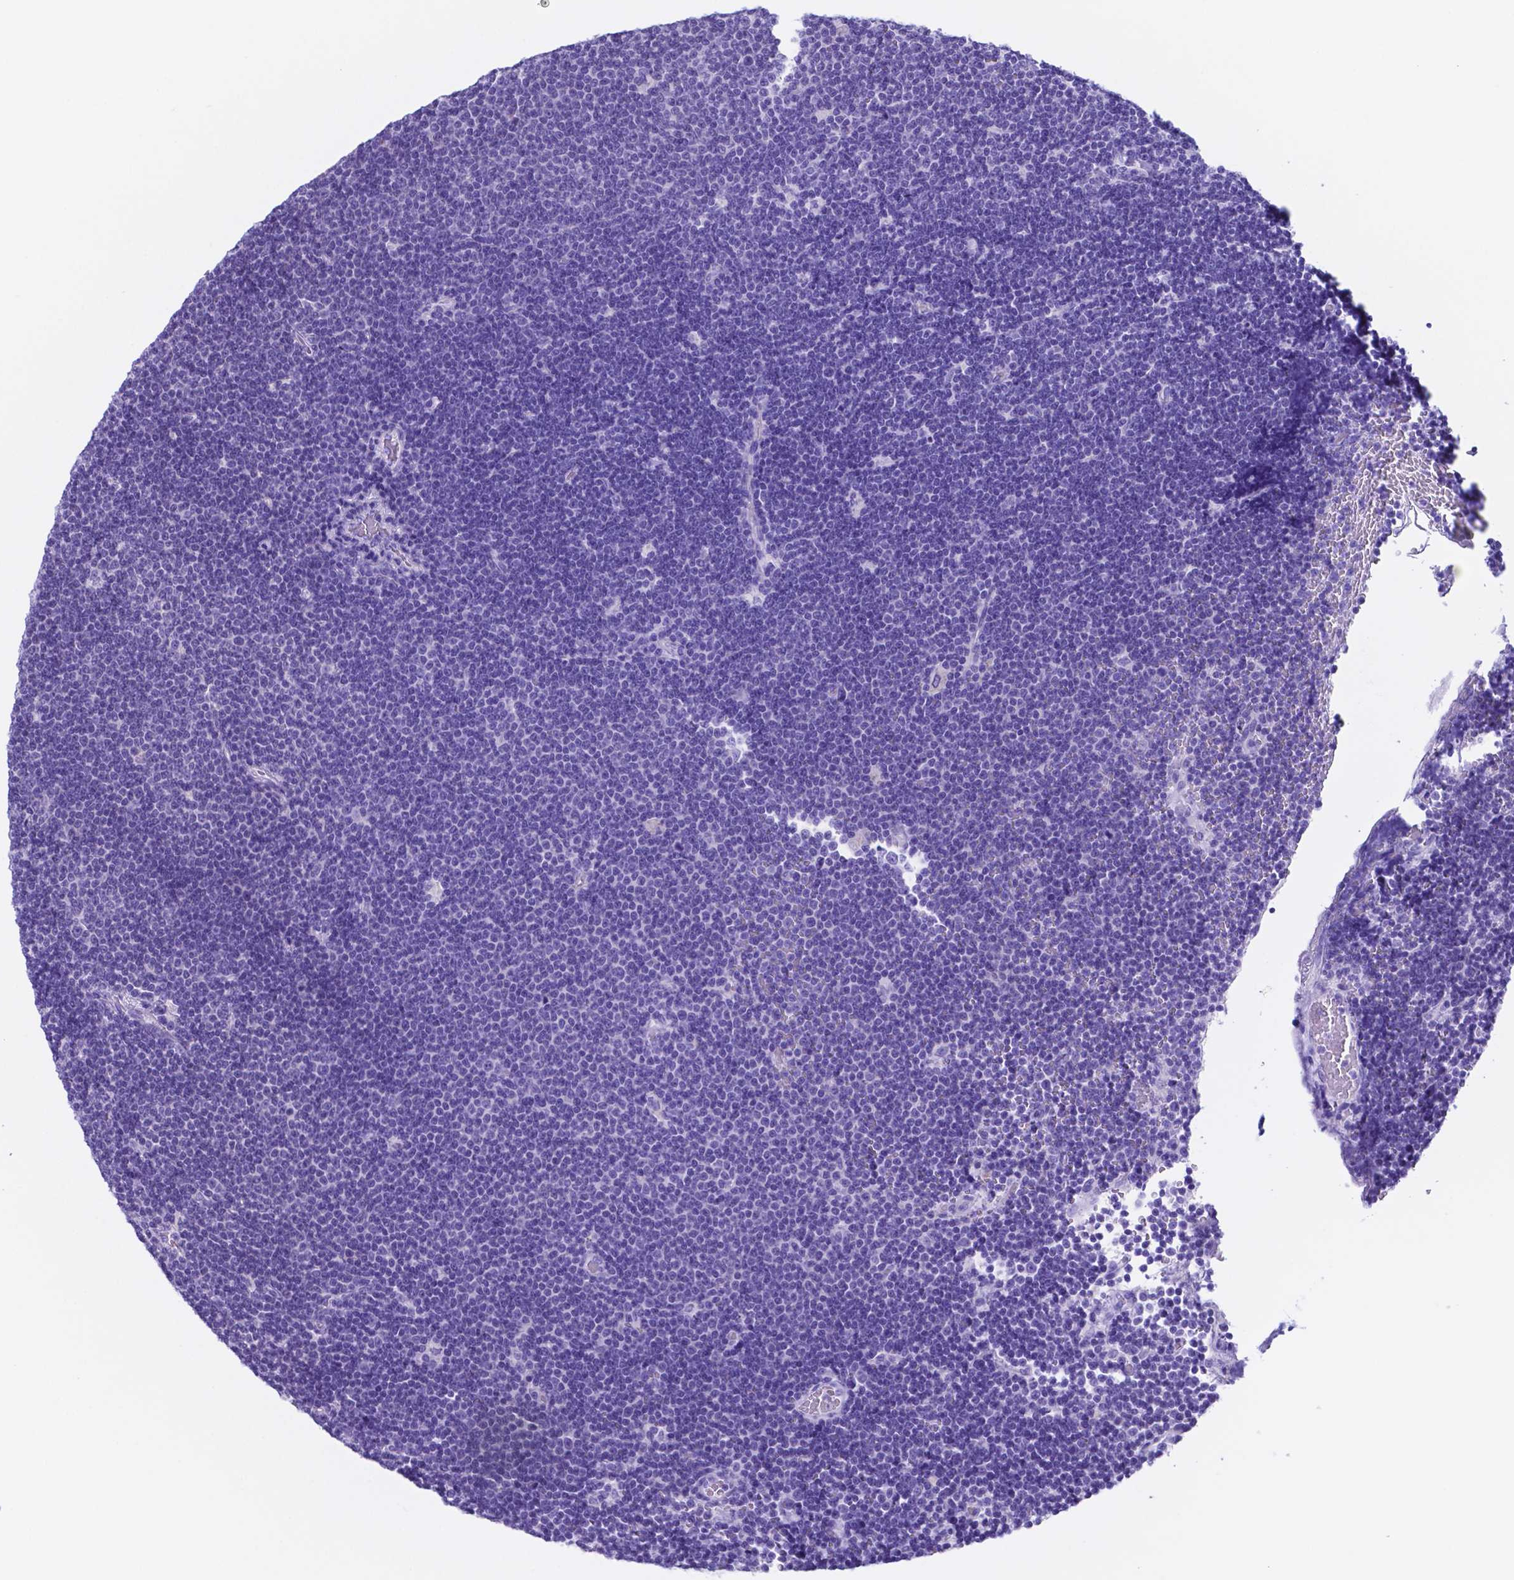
{"staining": {"intensity": "negative", "quantity": "none", "location": "none"}, "tissue": "lymphoma", "cell_type": "Tumor cells", "image_type": "cancer", "snomed": [{"axis": "morphology", "description": "Malignant lymphoma, non-Hodgkin's type, Low grade"}, {"axis": "topography", "description": "Brain"}], "caption": "Tumor cells are negative for brown protein staining in lymphoma.", "gene": "DNAAF8", "patient": {"sex": "female", "age": 66}}